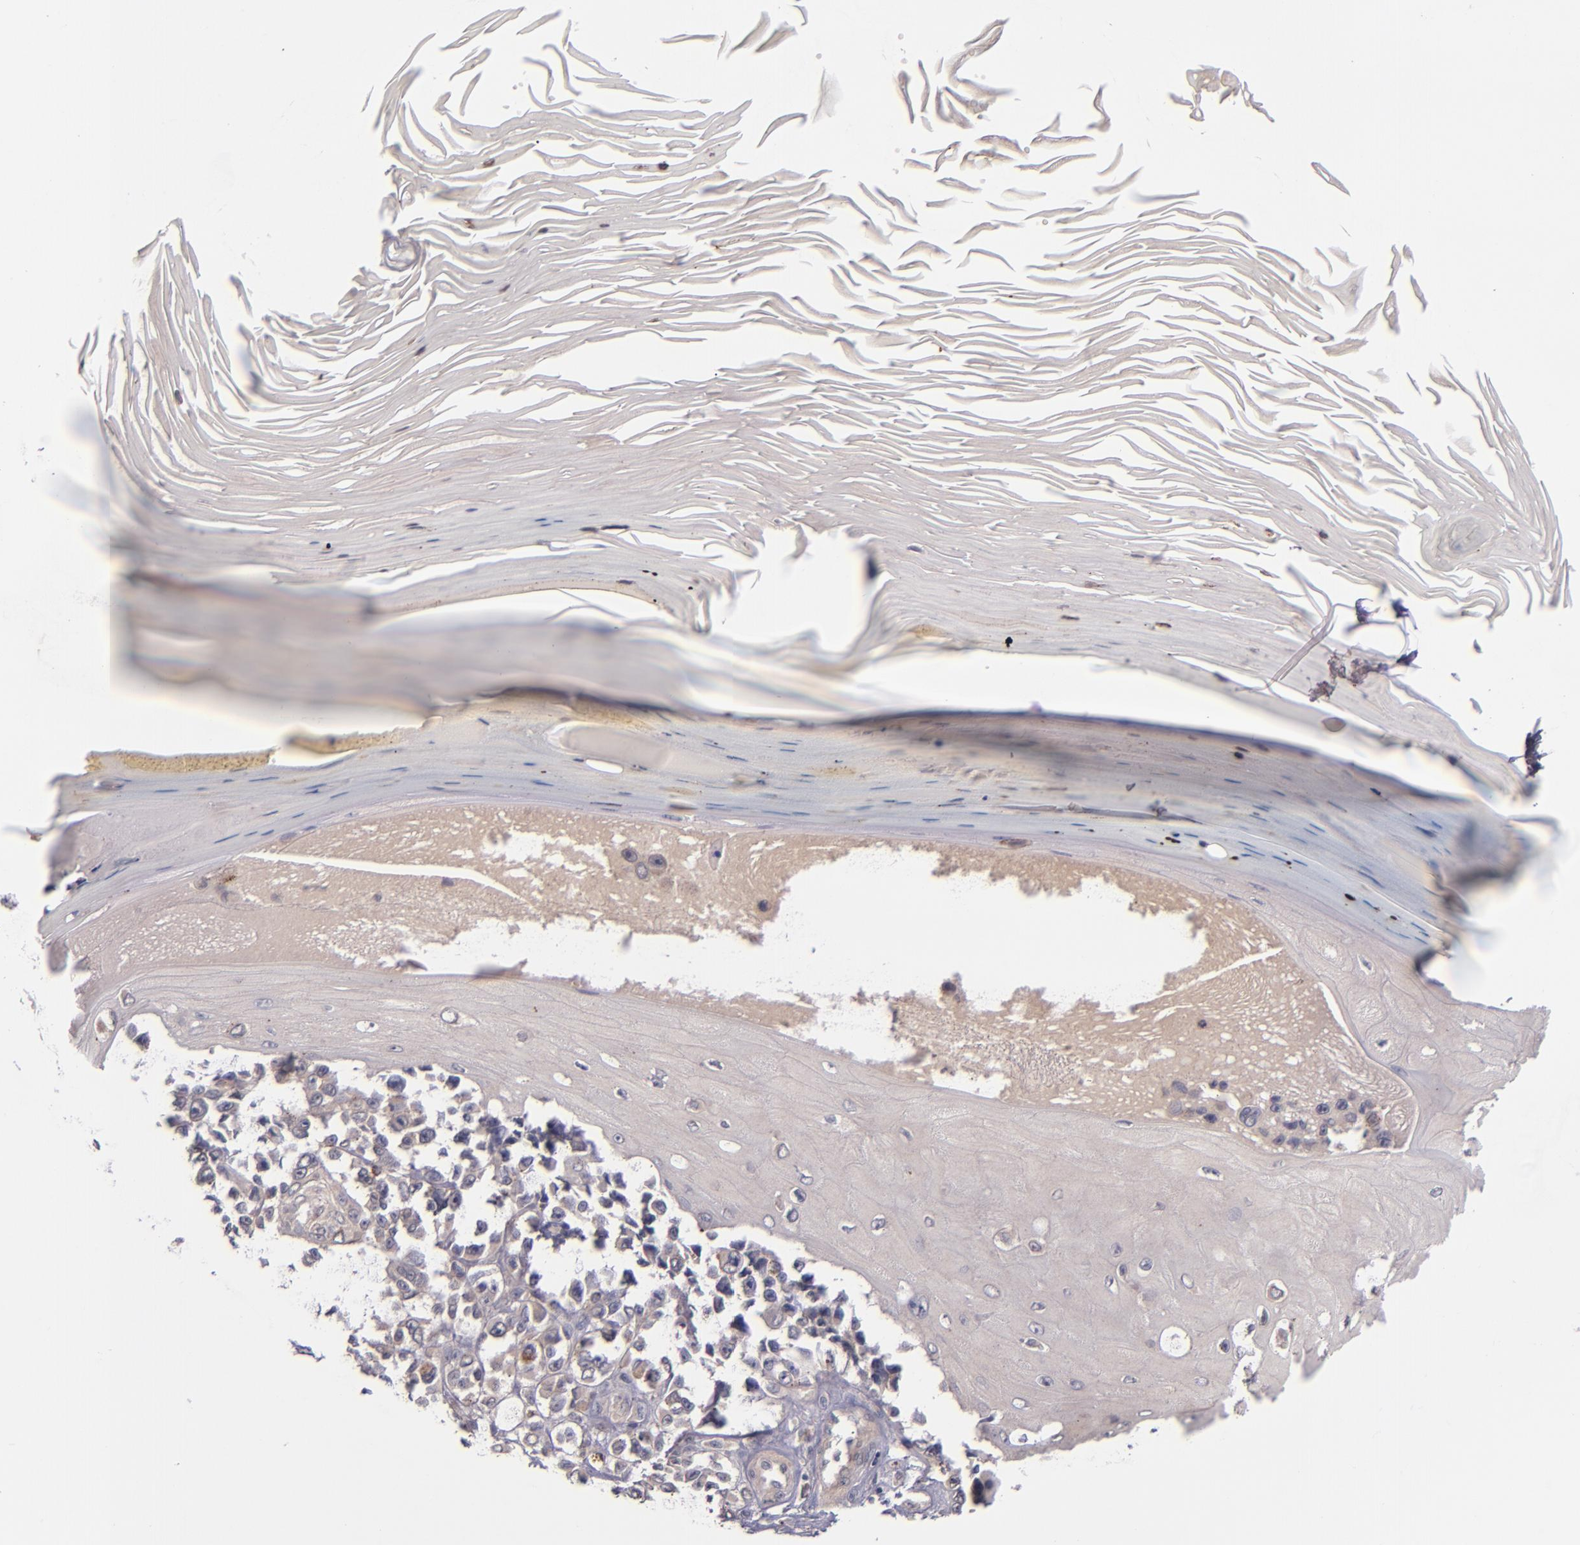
{"staining": {"intensity": "weak", "quantity": "<25%", "location": "cytoplasmic/membranous"}, "tissue": "melanoma", "cell_type": "Tumor cells", "image_type": "cancer", "snomed": [{"axis": "morphology", "description": "Malignant melanoma, NOS"}, {"axis": "topography", "description": "Skin"}], "caption": "High power microscopy image of an immunohistochemistry (IHC) image of melanoma, revealing no significant expression in tumor cells.", "gene": "TSC2", "patient": {"sex": "female", "age": 82}}